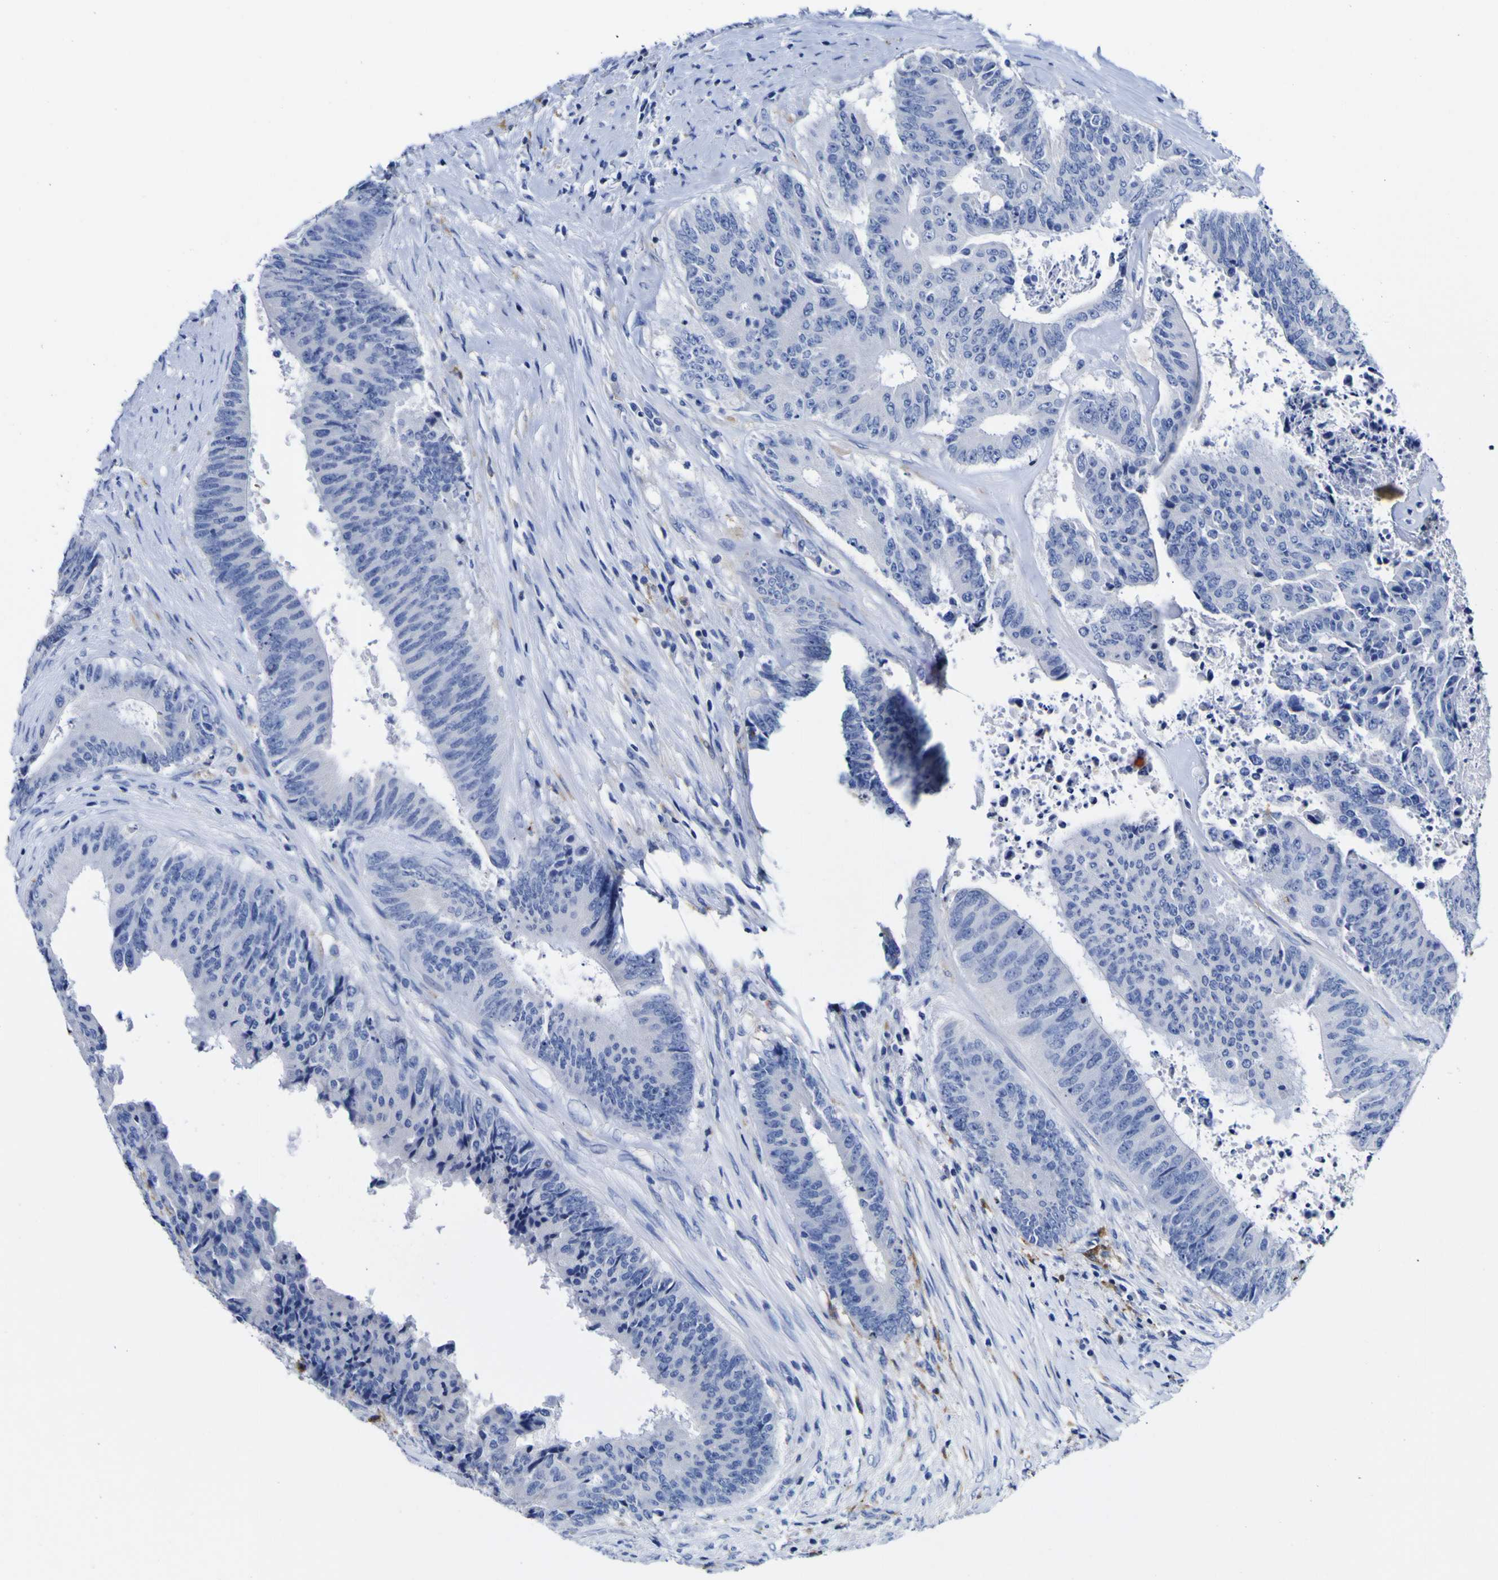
{"staining": {"intensity": "negative", "quantity": "none", "location": "none"}, "tissue": "colorectal cancer", "cell_type": "Tumor cells", "image_type": "cancer", "snomed": [{"axis": "morphology", "description": "Adenocarcinoma, NOS"}, {"axis": "topography", "description": "Rectum"}], "caption": "Tumor cells show no significant positivity in colorectal cancer (adenocarcinoma).", "gene": "HLA-DQA1", "patient": {"sex": "male", "age": 72}}